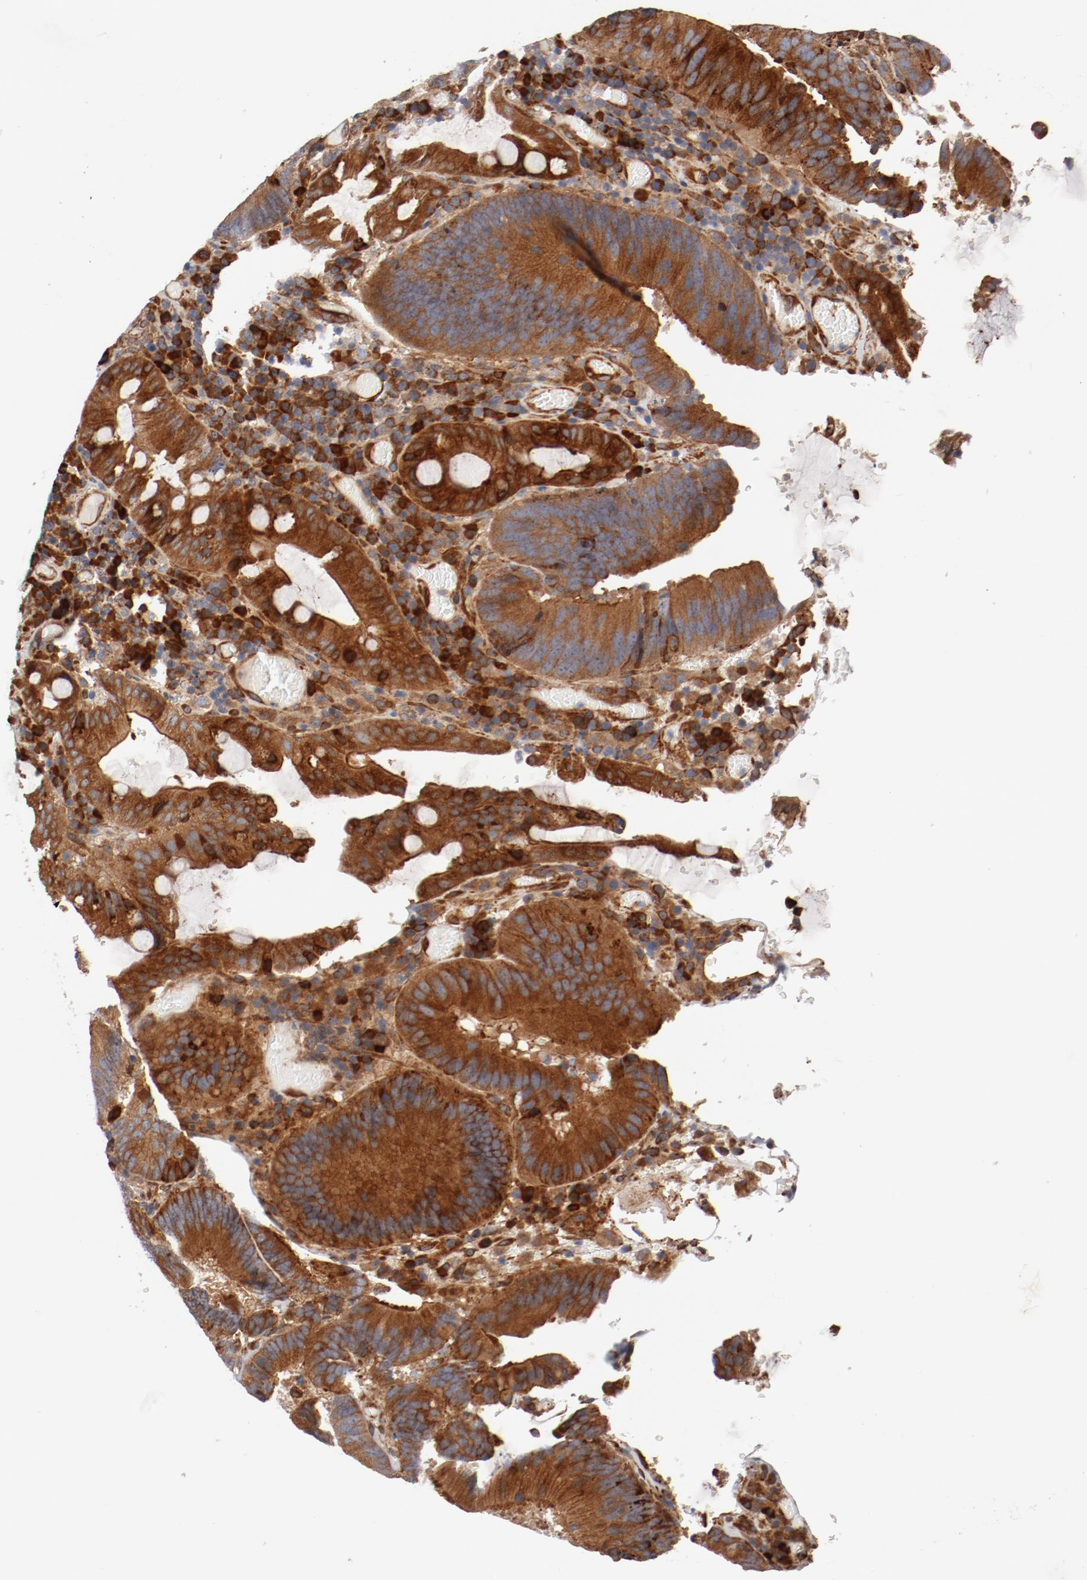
{"staining": {"intensity": "strong", "quantity": ">75%", "location": "cytoplasmic/membranous"}, "tissue": "colorectal cancer", "cell_type": "Tumor cells", "image_type": "cancer", "snomed": [{"axis": "morphology", "description": "Normal tissue, NOS"}, {"axis": "morphology", "description": "Adenocarcinoma, NOS"}, {"axis": "topography", "description": "Colon"}], "caption": "A high-resolution image shows immunohistochemistry (IHC) staining of colorectal adenocarcinoma, which exhibits strong cytoplasmic/membranous positivity in approximately >75% of tumor cells. Immunohistochemistry stains the protein in brown and the nuclei are stained blue.", "gene": "PITPNM2", "patient": {"sex": "female", "age": 78}}